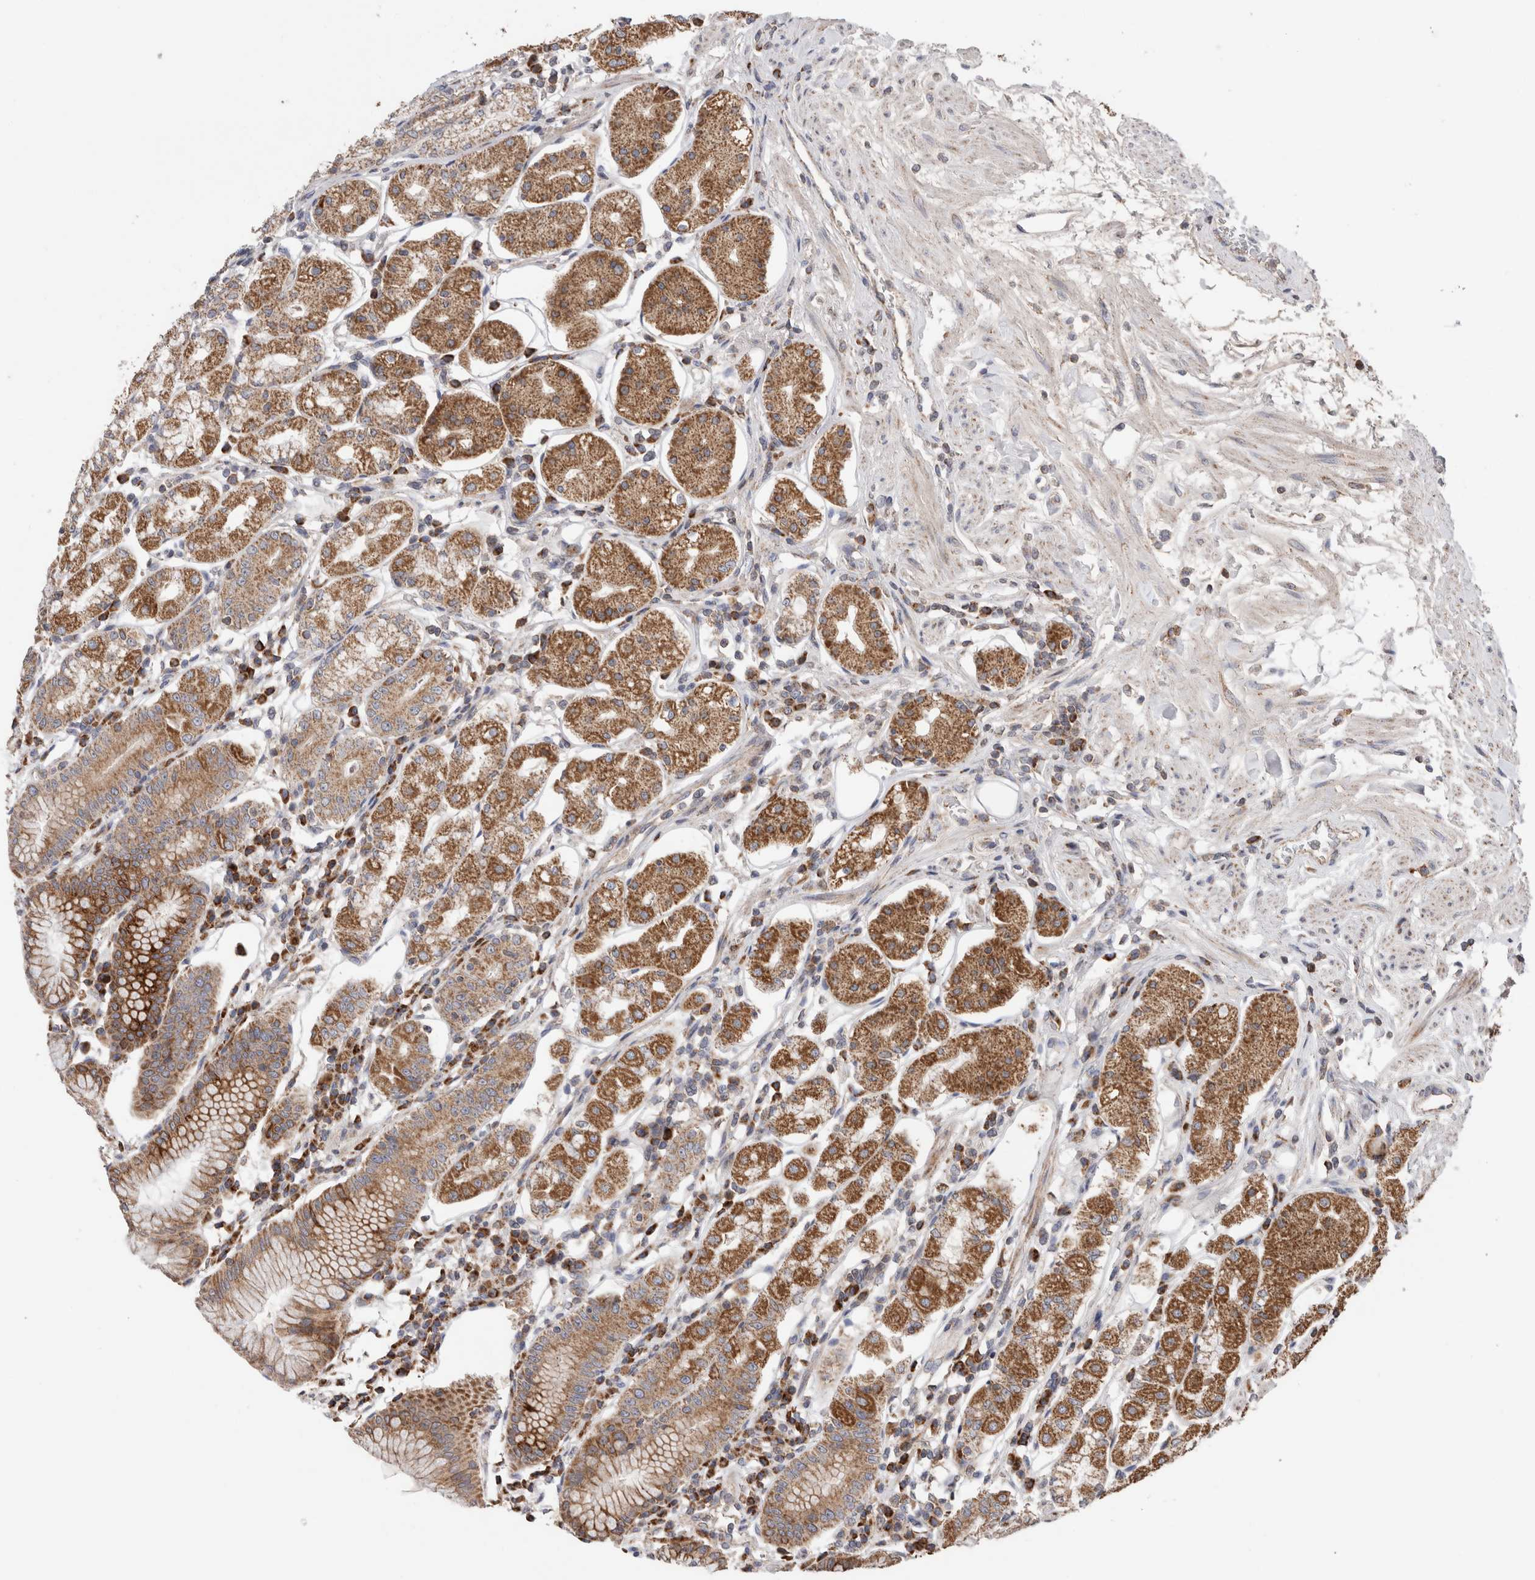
{"staining": {"intensity": "moderate", "quantity": ">75%", "location": "cytoplasmic/membranous"}, "tissue": "stomach", "cell_type": "Glandular cells", "image_type": "normal", "snomed": [{"axis": "morphology", "description": "Normal tissue, NOS"}, {"axis": "topography", "description": "Stomach"}, {"axis": "topography", "description": "Stomach, lower"}], "caption": "Protein staining by immunohistochemistry reveals moderate cytoplasmic/membranous positivity in about >75% of glandular cells in normal stomach.", "gene": "KIF21B", "patient": {"sex": "female", "age": 56}}